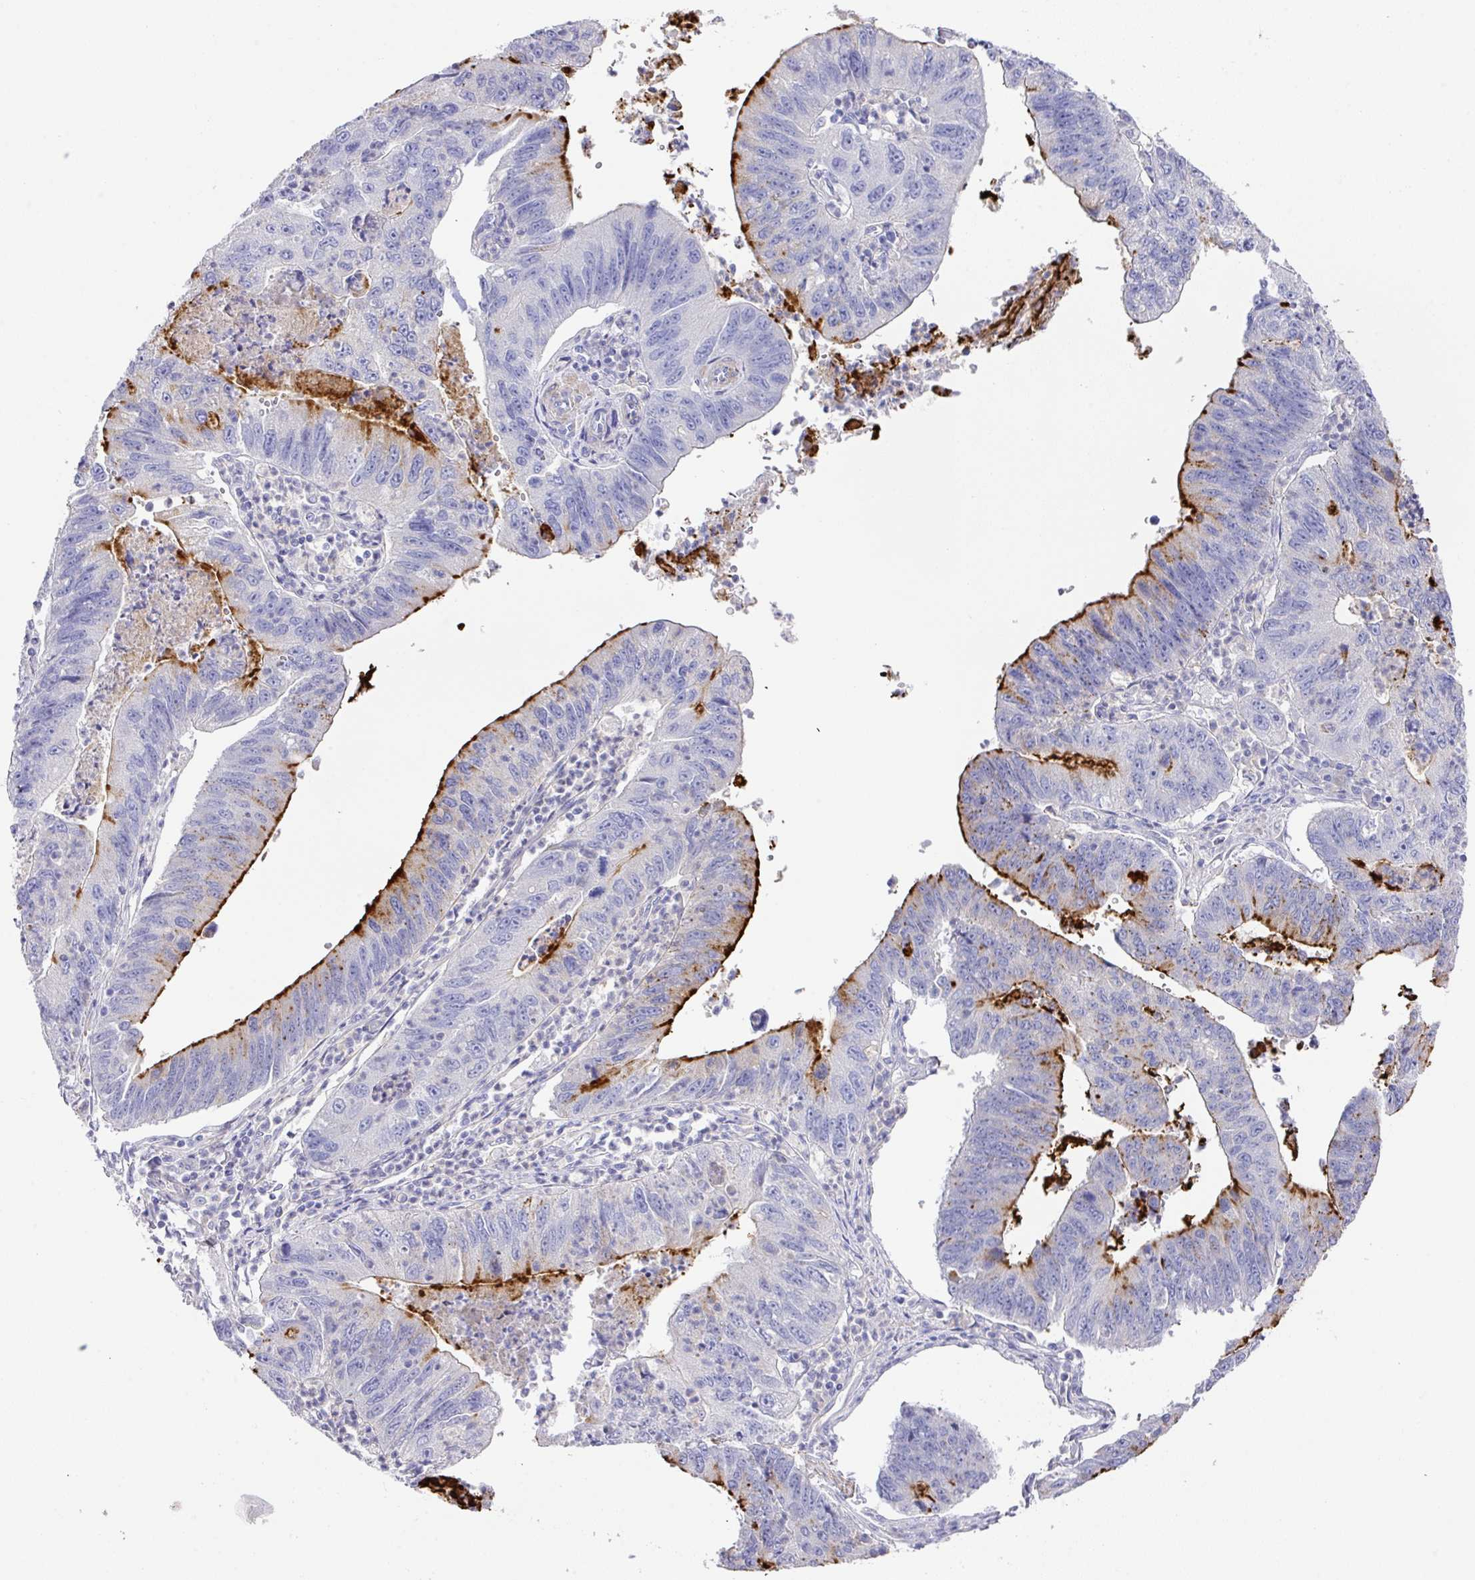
{"staining": {"intensity": "strong", "quantity": "25%-75%", "location": "cytoplasmic/membranous"}, "tissue": "stomach cancer", "cell_type": "Tumor cells", "image_type": "cancer", "snomed": [{"axis": "morphology", "description": "Adenocarcinoma, NOS"}, {"axis": "topography", "description": "Stomach"}], "caption": "This image exhibits immunohistochemistry (IHC) staining of human stomach cancer (adenocarcinoma), with high strong cytoplasmic/membranous expression in about 25%-75% of tumor cells.", "gene": "TARM1", "patient": {"sex": "male", "age": 59}}